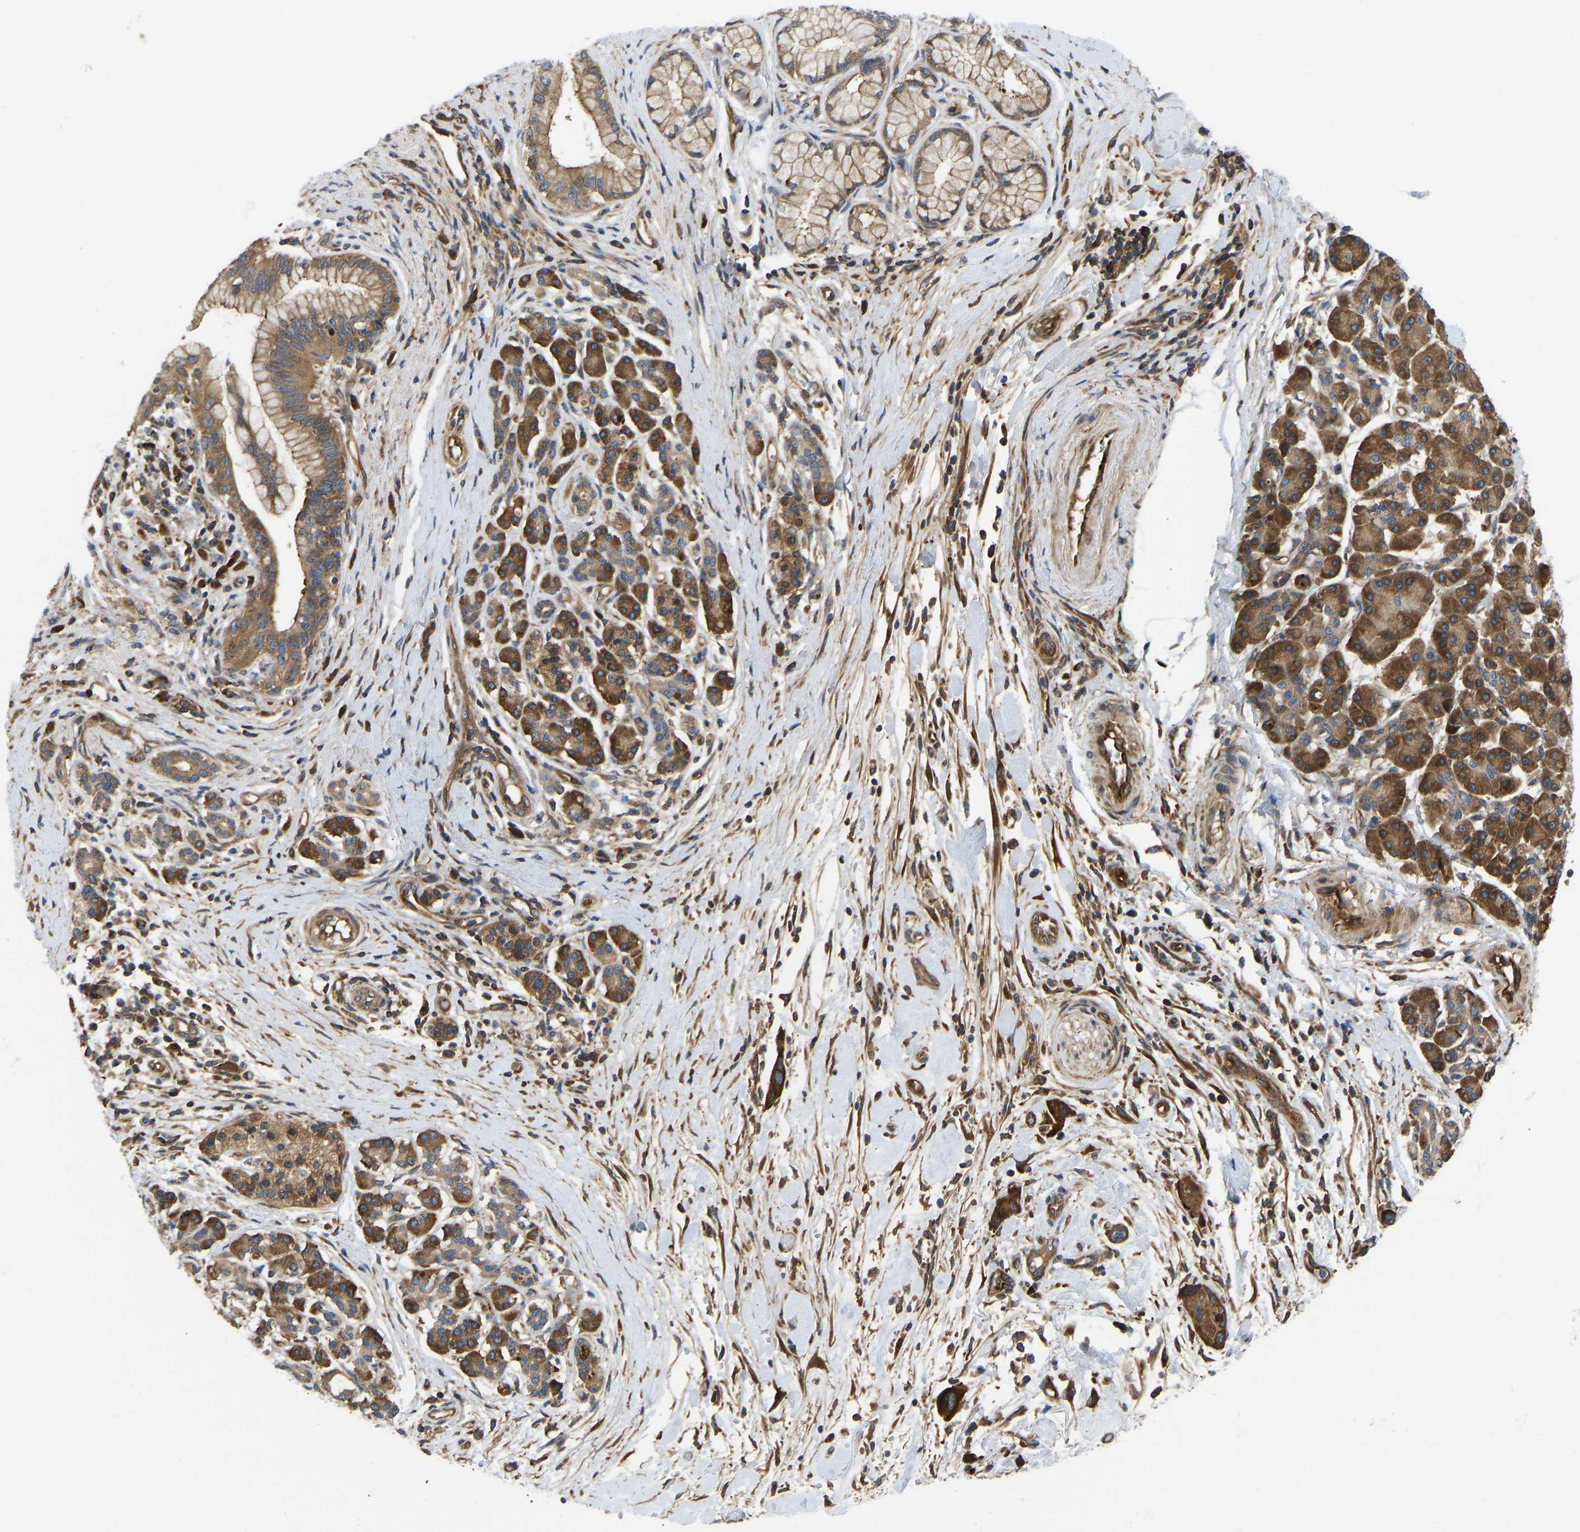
{"staining": {"intensity": "strong", "quantity": ">75%", "location": "cytoplasmic/membranous"}, "tissue": "pancreatic cancer", "cell_type": "Tumor cells", "image_type": "cancer", "snomed": [{"axis": "morphology", "description": "Normal tissue, NOS"}, {"axis": "morphology", "description": "Adenocarcinoma, NOS"}, {"axis": "topography", "description": "Pancreas"}], "caption": "Immunohistochemical staining of human pancreatic adenocarcinoma displays high levels of strong cytoplasmic/membranous protein staining in about >75% of tumor cells.", "gene": "RASGRF2", "patient": {"sex": "female", "age": 71}}